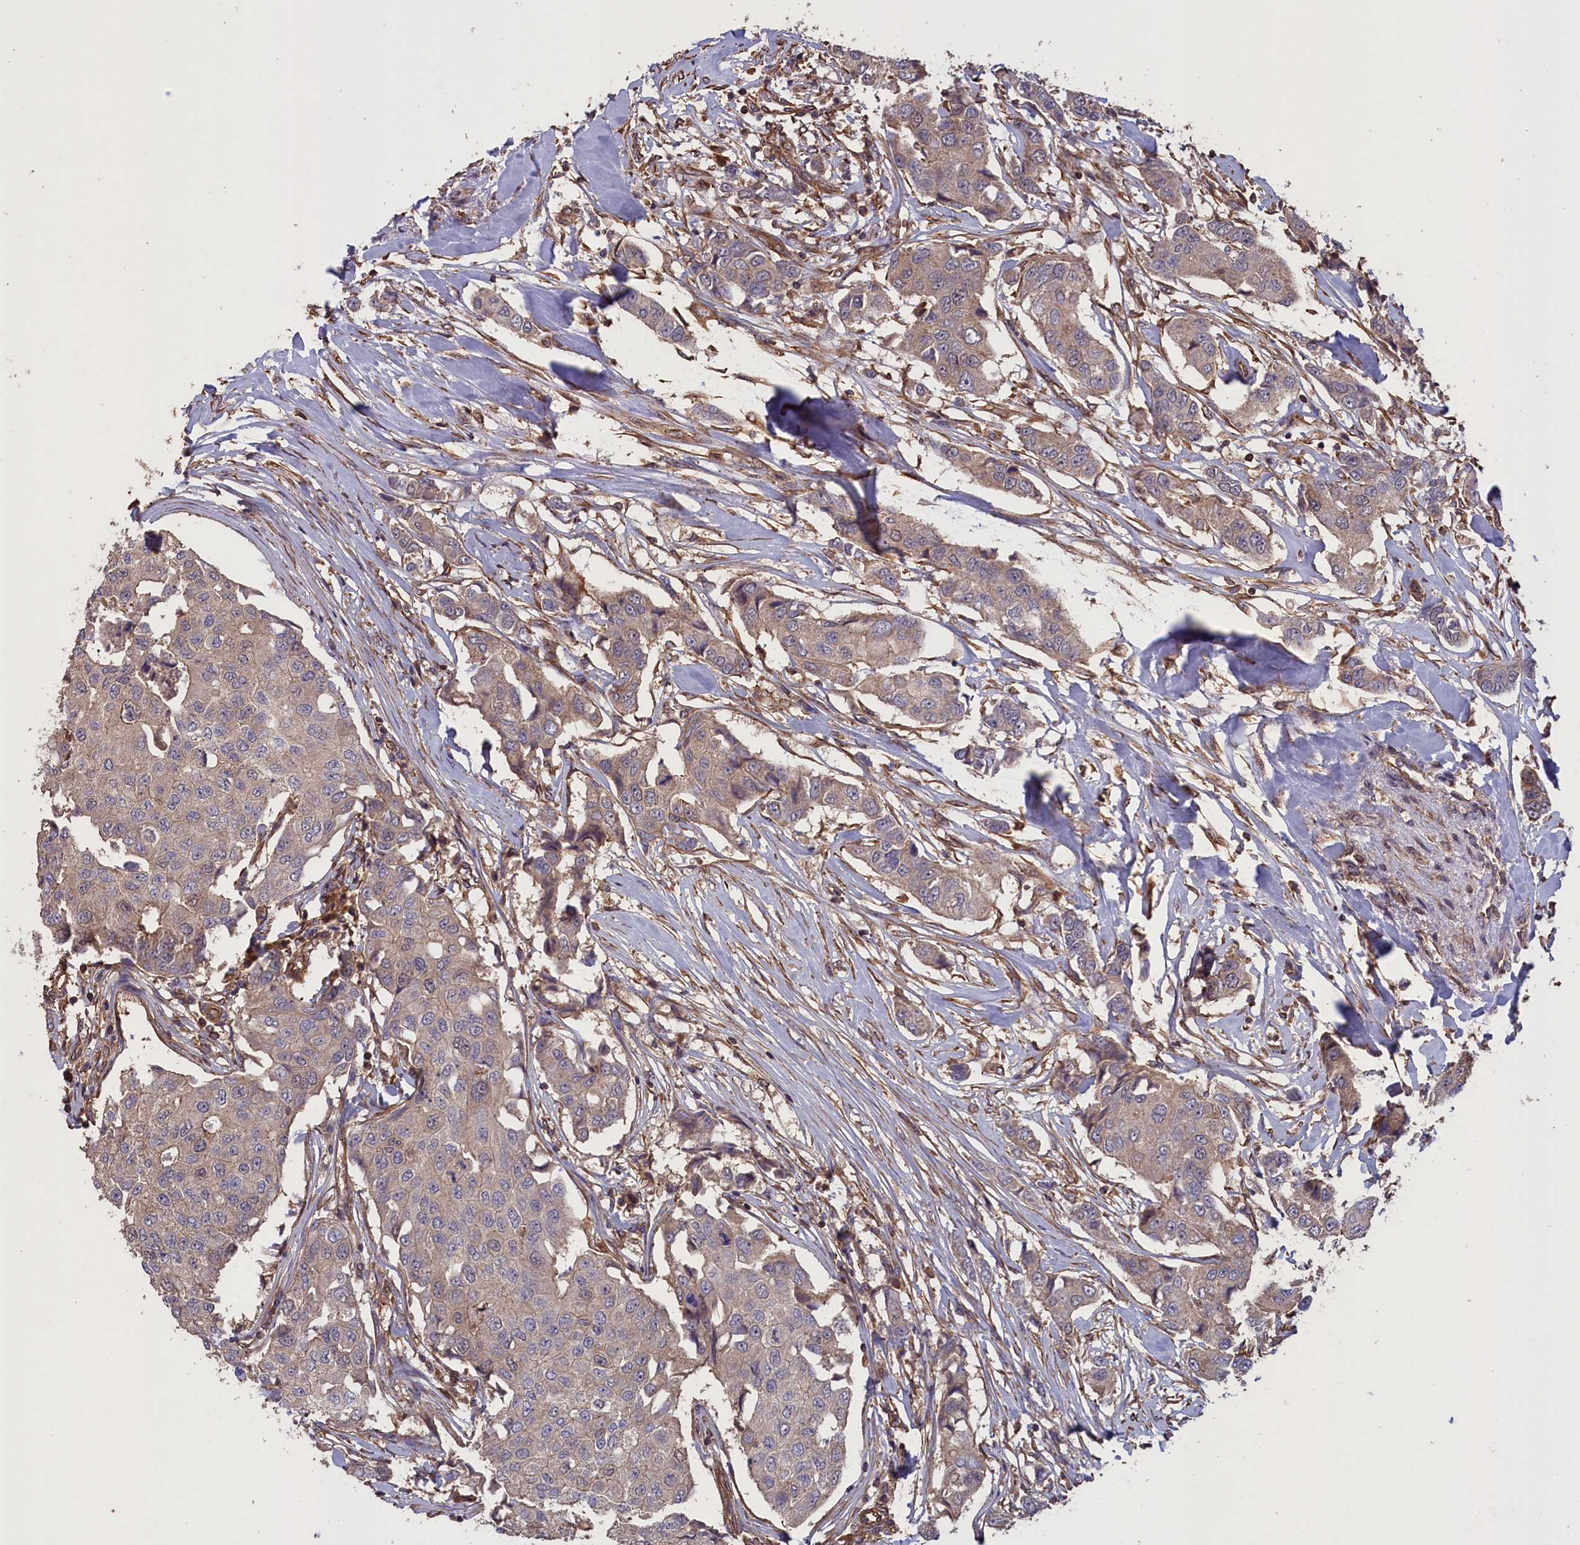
{"staining": {"intensity": "negative", "quantity": "none", "location": "none"}, "tissue": "breast cancer", "cell_type": "Tumor cells", "image_type": "cancer", "snomed": [{"axis": "morphology", "description": "Duct carcinoma"}, {"axis": "topography", "description": "Breast"}], "caption": "A histopathology image of human breast cancer (invasive ductal carcinoma) is negative for staining in tumor cells.", "gene": "DAPK3", "patient": {"sex": "female", "age": 80}}